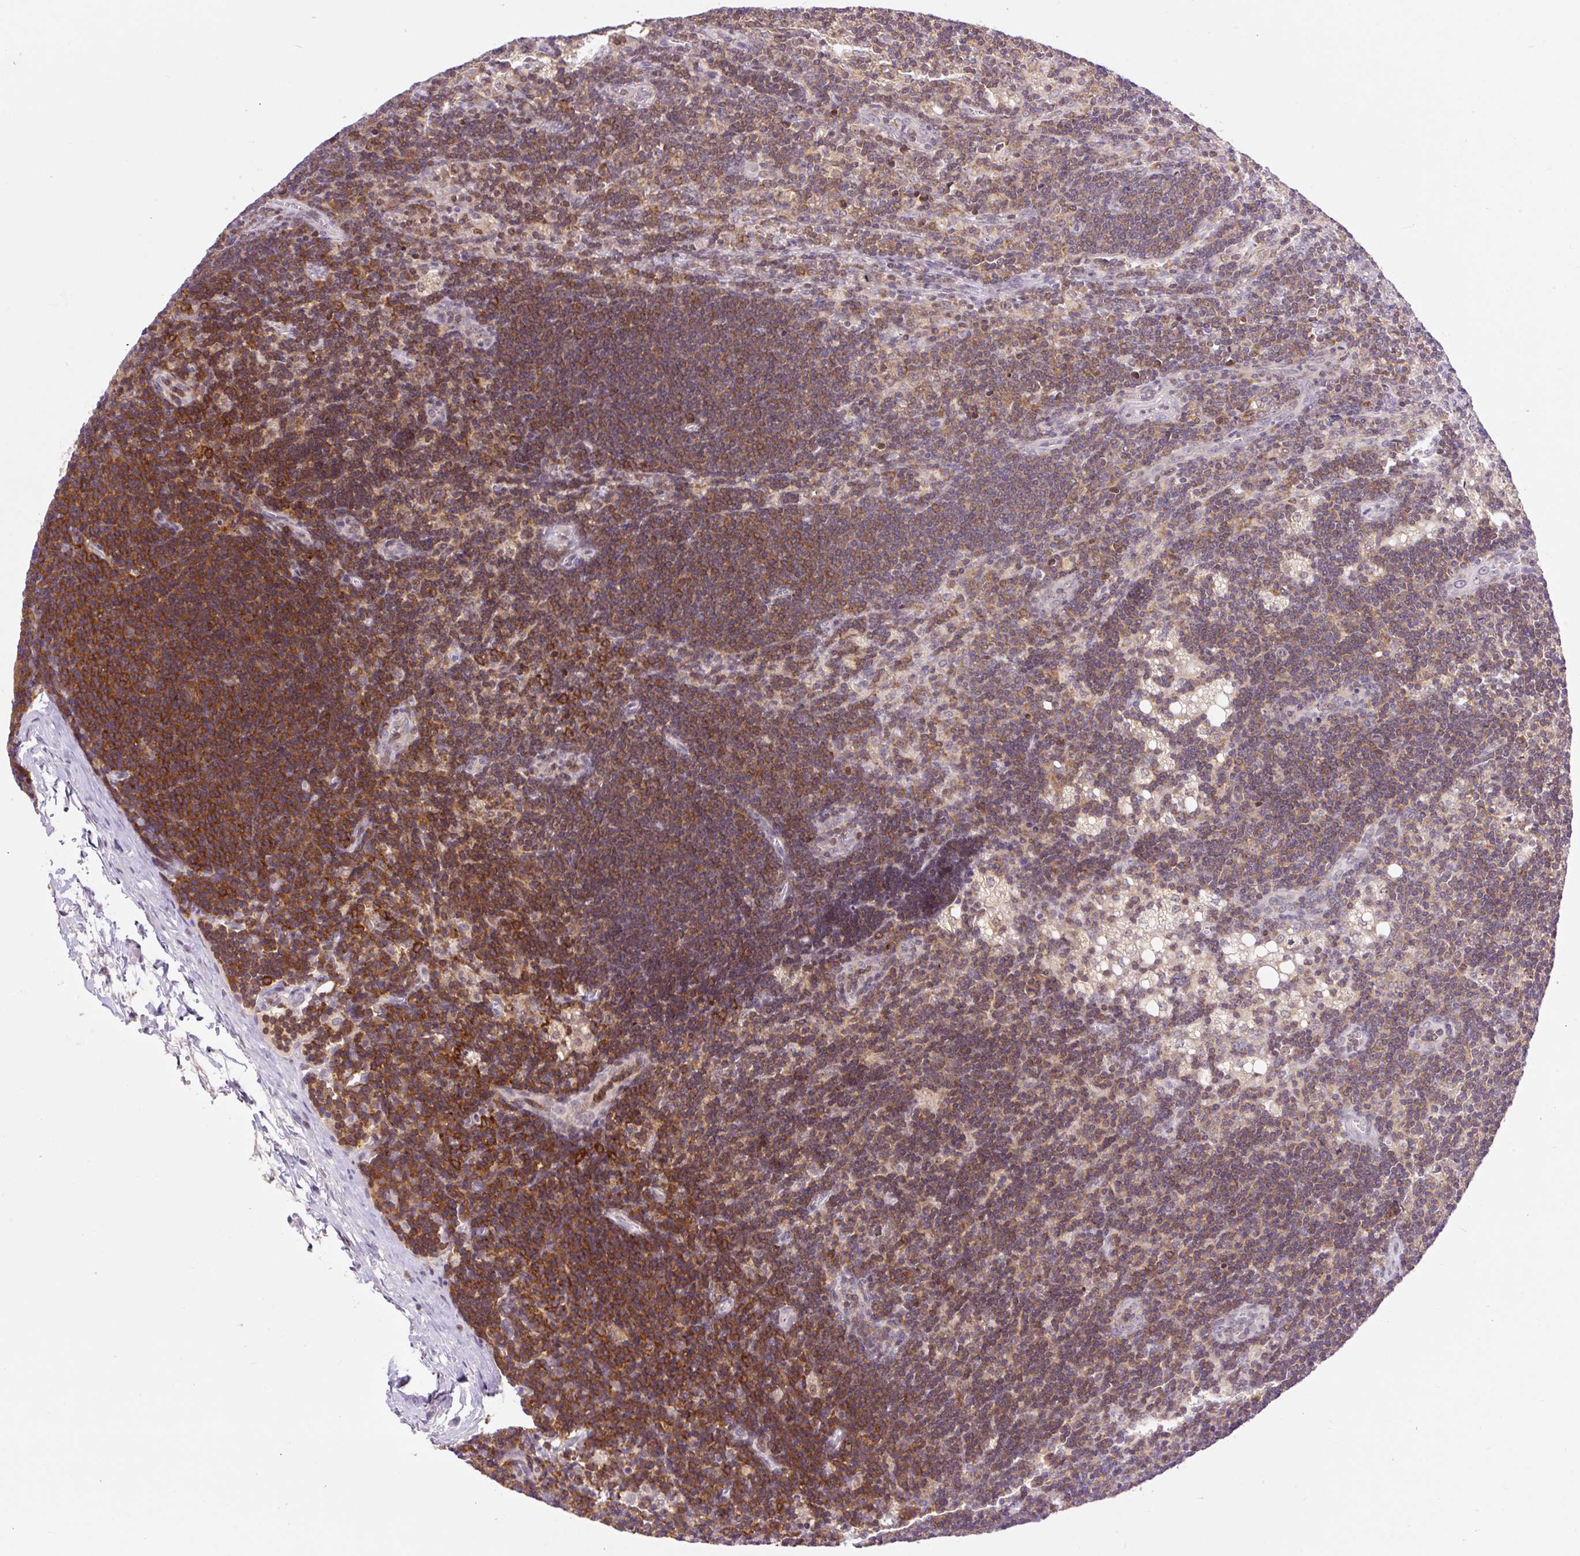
{"staining": {"intensity": "moderate", "quantity": ">75%", "location": "cytoplasmic/membranous"}, "tissue": "lymph node", "cell_type": "Germinal center cells", "image_type": "normal", "snomed": [{"axis": "morphology", "description": "Normal tissue, NOS"}, {"axis": "topography", "description": "Lymph node"}], "caption": "High-magnification brightfield microscopy of unremarkable lymph node stained with DAB (3,3'-diaminobenzidine) (brown) and counterstained with hematoxylin (blue). germinal center cells exhibit moderate cytoplasmic/membranous positivity is appreciated in about>75% of cells. The protein is shown in brown color, while the nuclei are stained blue.", "gene": "CARD11", "patient": {"sex": "male", "age": 24}}